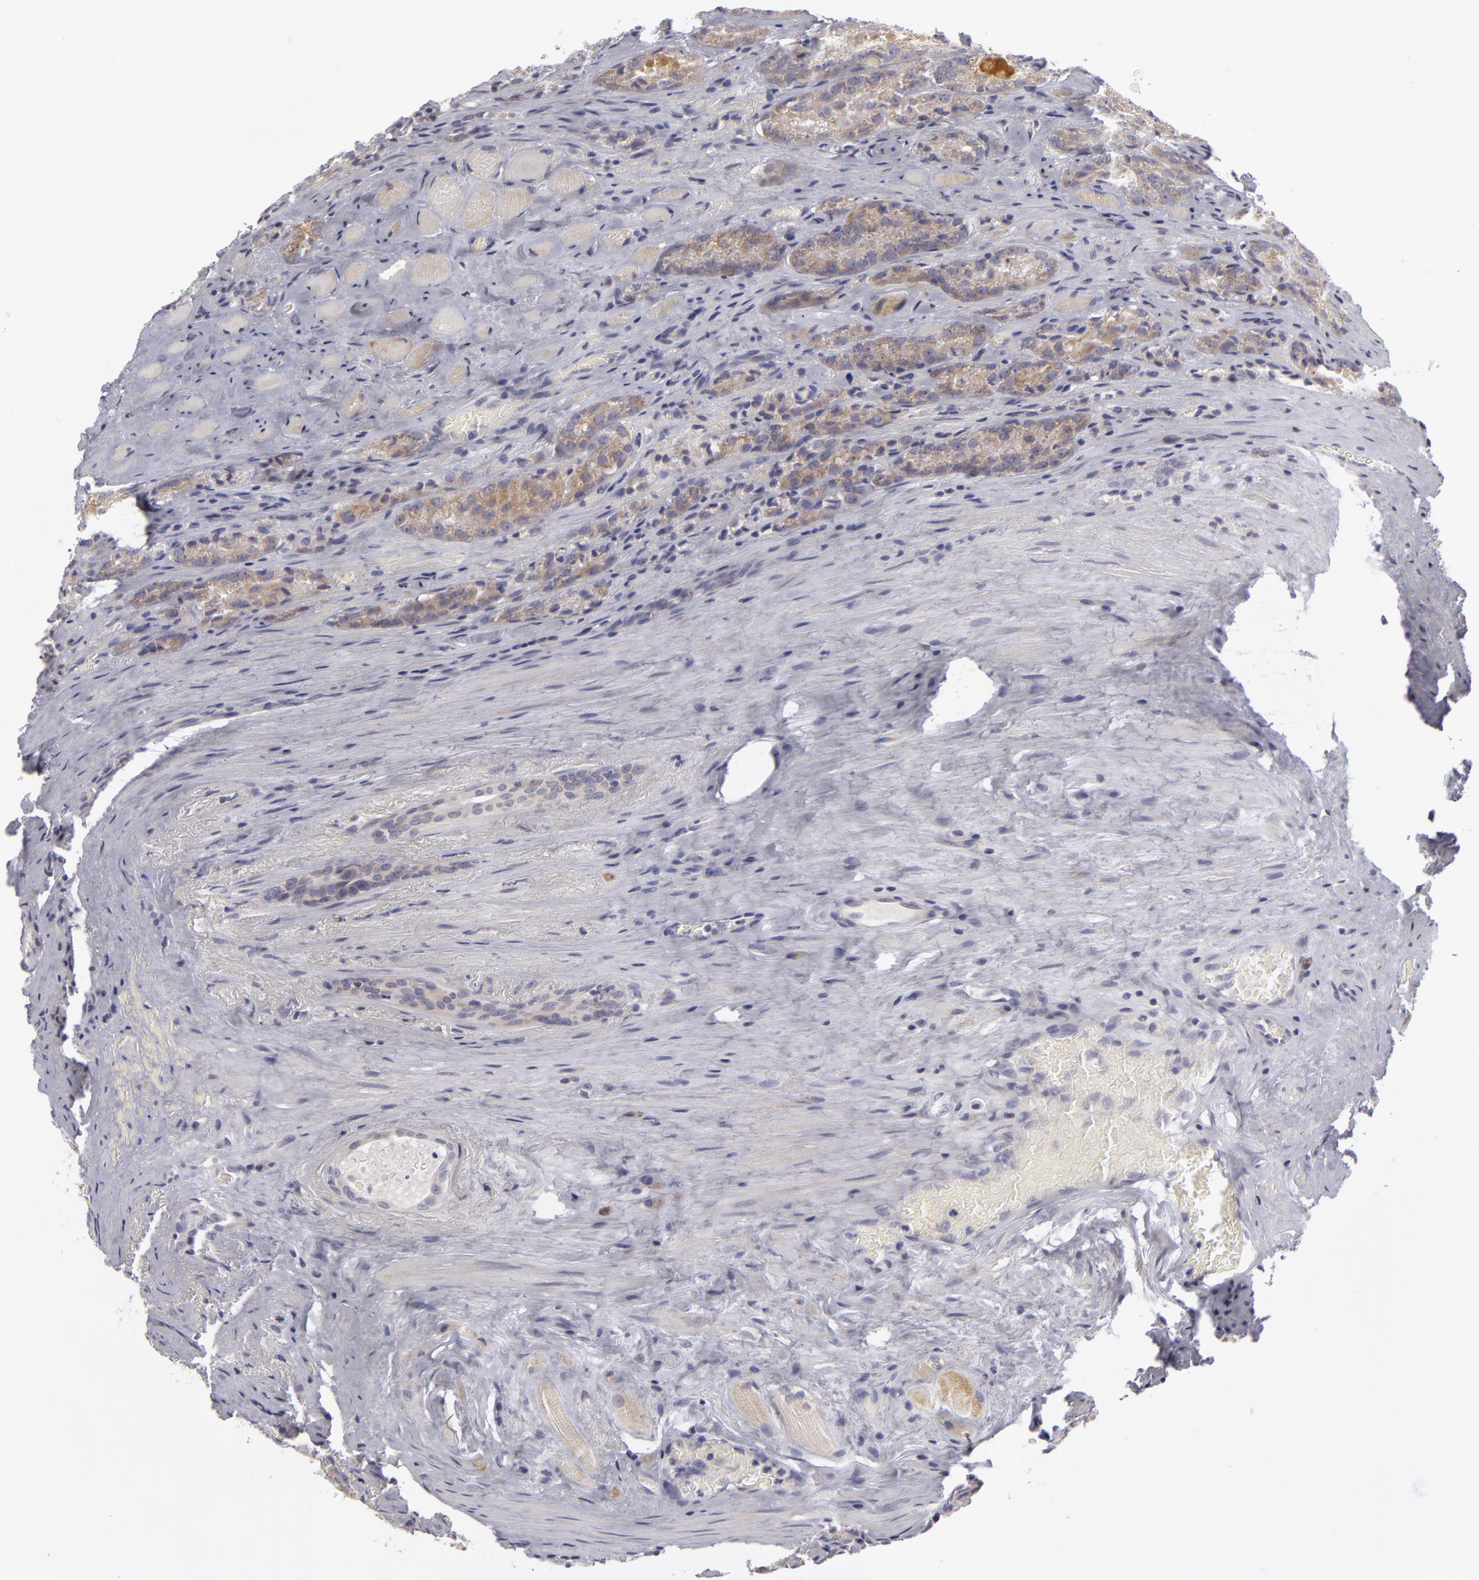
{"staining": {"intensity": "weak", "quantity": ">75%", "location": "cytoplasmic/membranous"}, "tissue": "prostate cancer", "cell_type": "Tumor cells", "image_type": "cancer", "snomed": [{"axis": "morphology", "description": "Adenocarcinoma, Medium grade"}, {"axis": "topography", "description": "Prostate"}], "caption": "An immunohistochemistry histopathology image of neoplastic tissue is shown. Protein staining in brown shows weak cytoplasmic/membranous positivity in prostate cancer (medium-grade adenocarcinoma) within tumor cells.", "gene": "ATP2B3", "patient": {"sex": "male", "age": 60}}